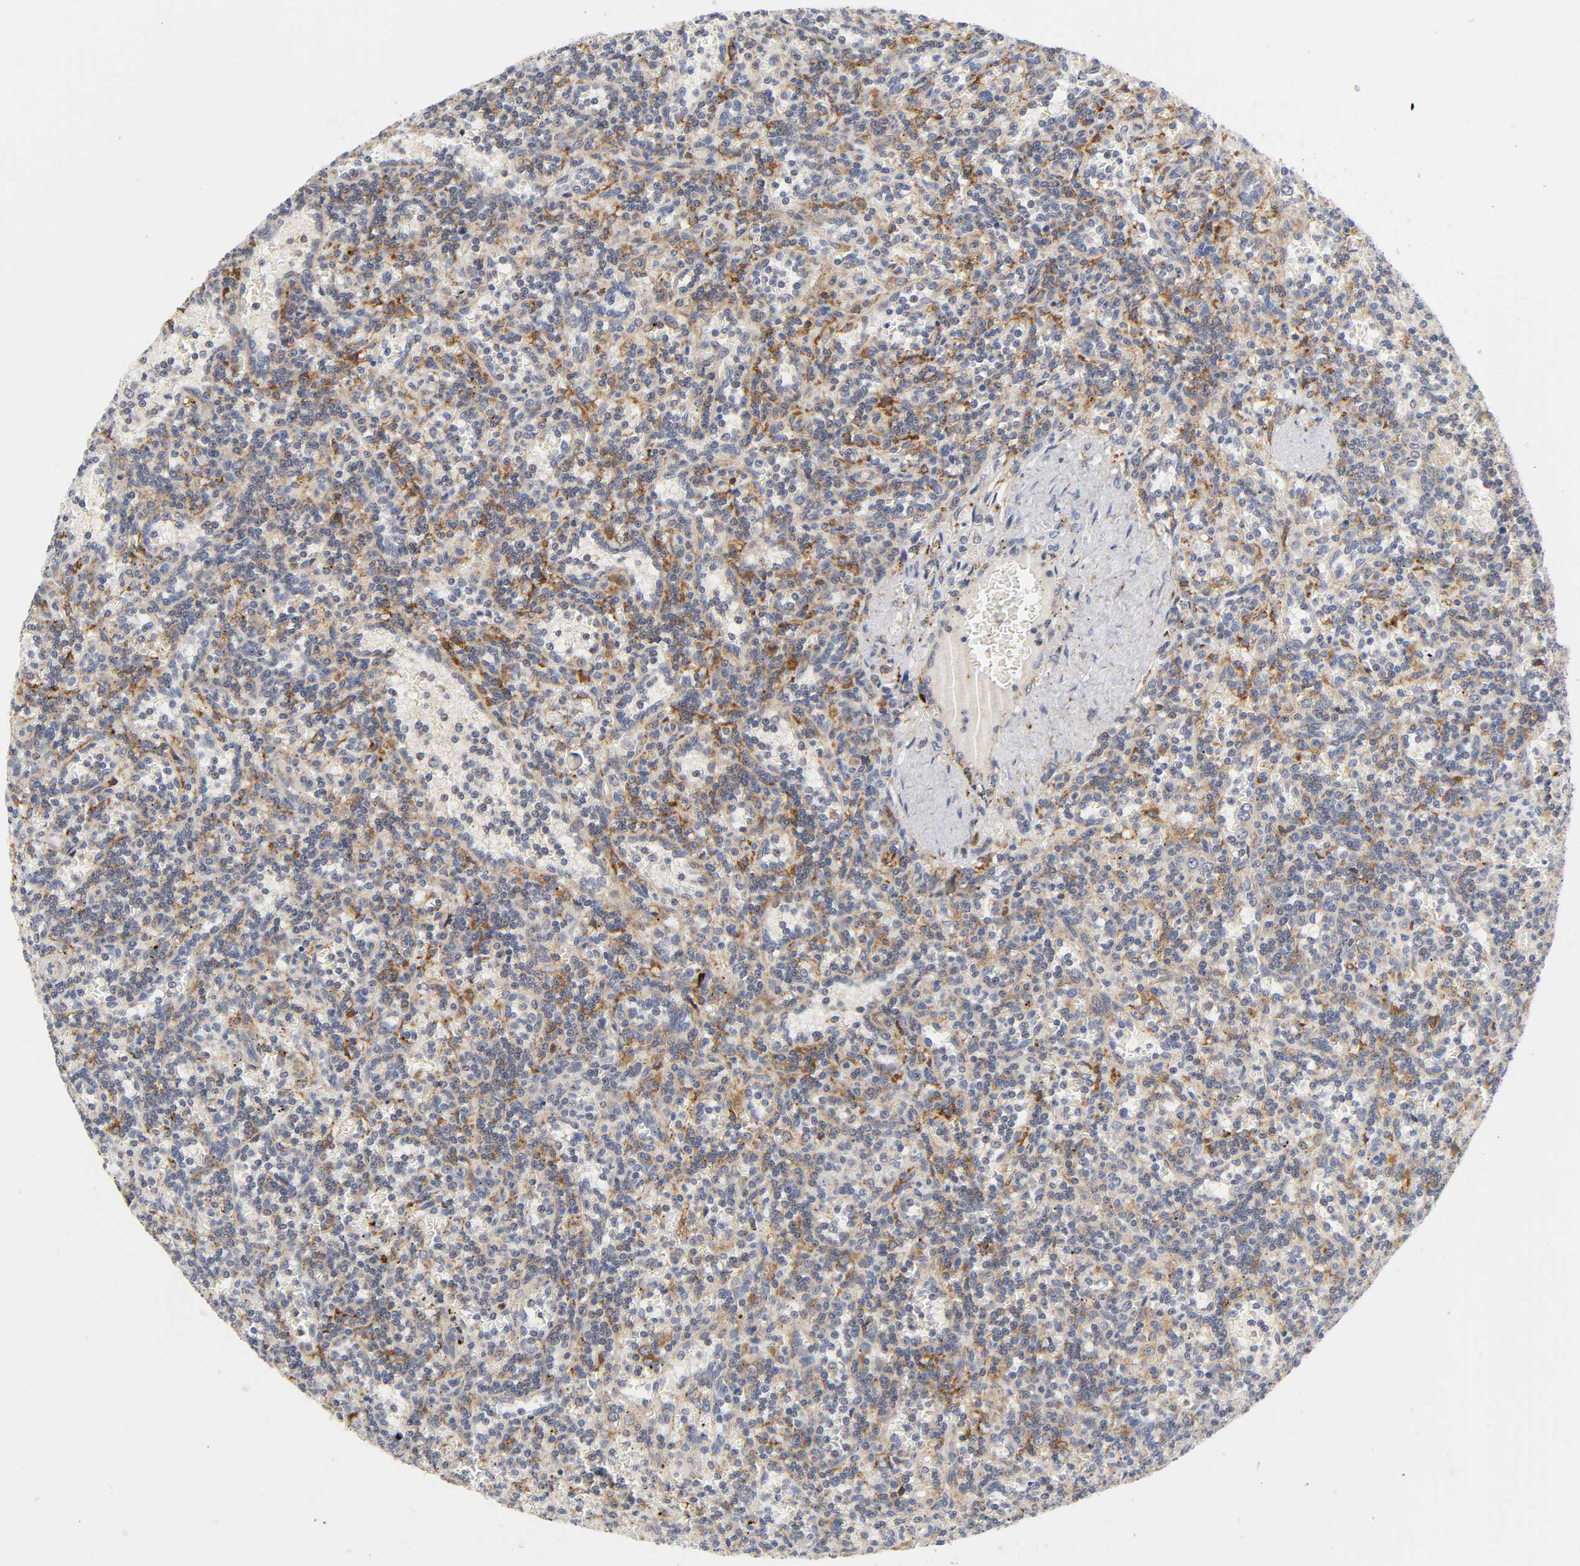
{"staining": {"intensity": "weak", "quantity": "25%-75%", "location": "cytoplasmic/membranous"}, "tissue": "lymphoma", "cell_type": "Tumor cells", "image_type": "cancer", "snomed": [{"axis": "morphology", "description": "Malignant lymphoma, non-Hodgkin's type, Low grade"}, {"axis": "topography", "description": "Spleen"}], "caption": "An immunohistochemistry (IHC) photomicrograph of tumor tissue is shown. Protein staining in brown highlights weak cytoplasmic/membranous positivity in lymphoma within tumor cells.", "gene": "BAX", "patient": {"sex": "male", "age": 73}}